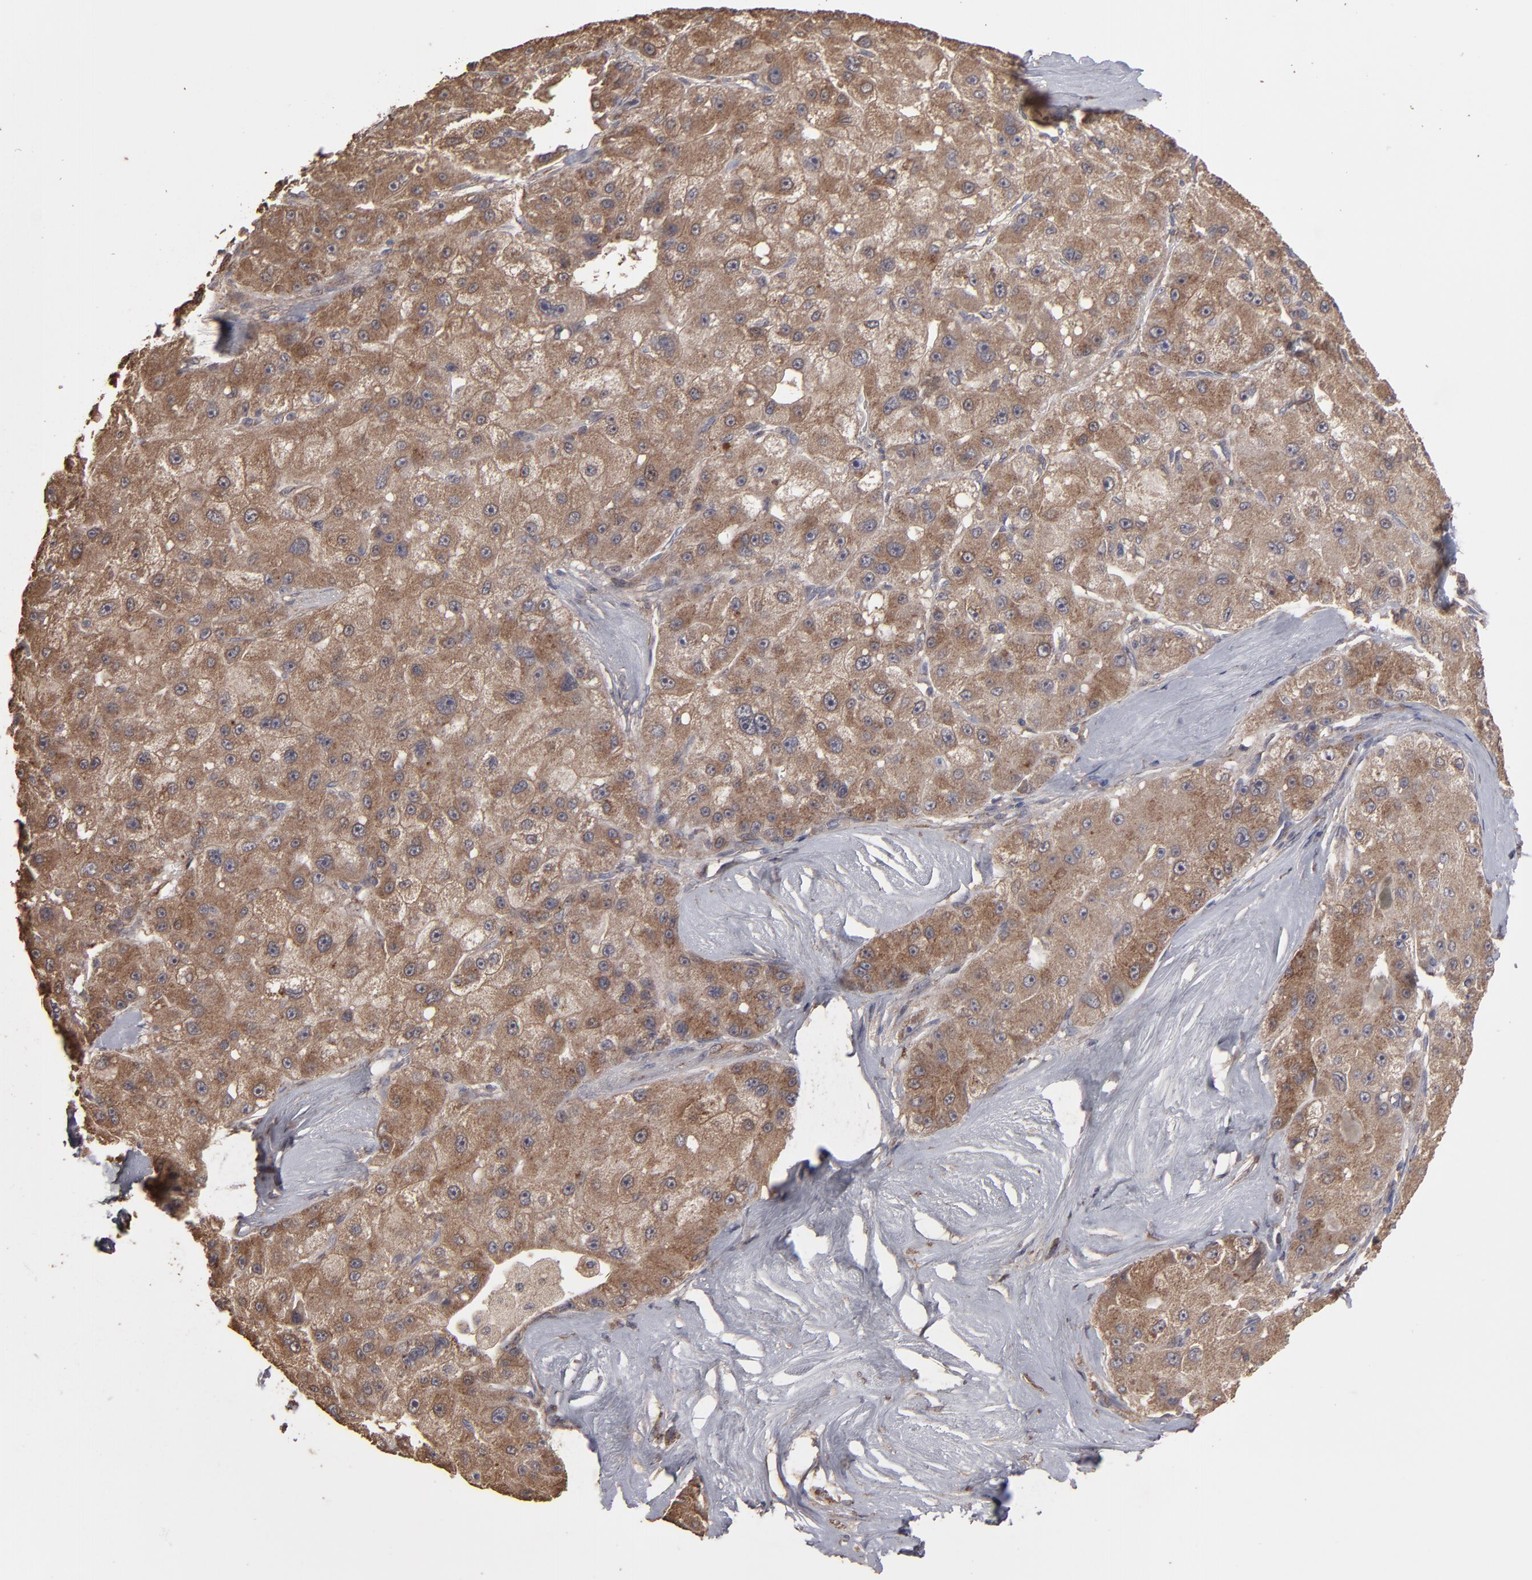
{"staining": {"intensity": "moderate", "quantity": ">75%", "location": "cytoplasmic/membranous"}, "tissue": "liver cancer", "cell_type": "Tumor cells", "image_type": "cancer", "snomed": [{"axis": "morphology", "description": "Carcinoma, Hepatocellular, NOS"}, {"axis": "topography", "description": "Liver"}], "caption": "Human liver cancer (hepatocellular carcinoma) stained with a protein marker shows moderate staining in tumor cells.", "gene": "MMP2", "patient": {"sex": "male", "age": 80}}